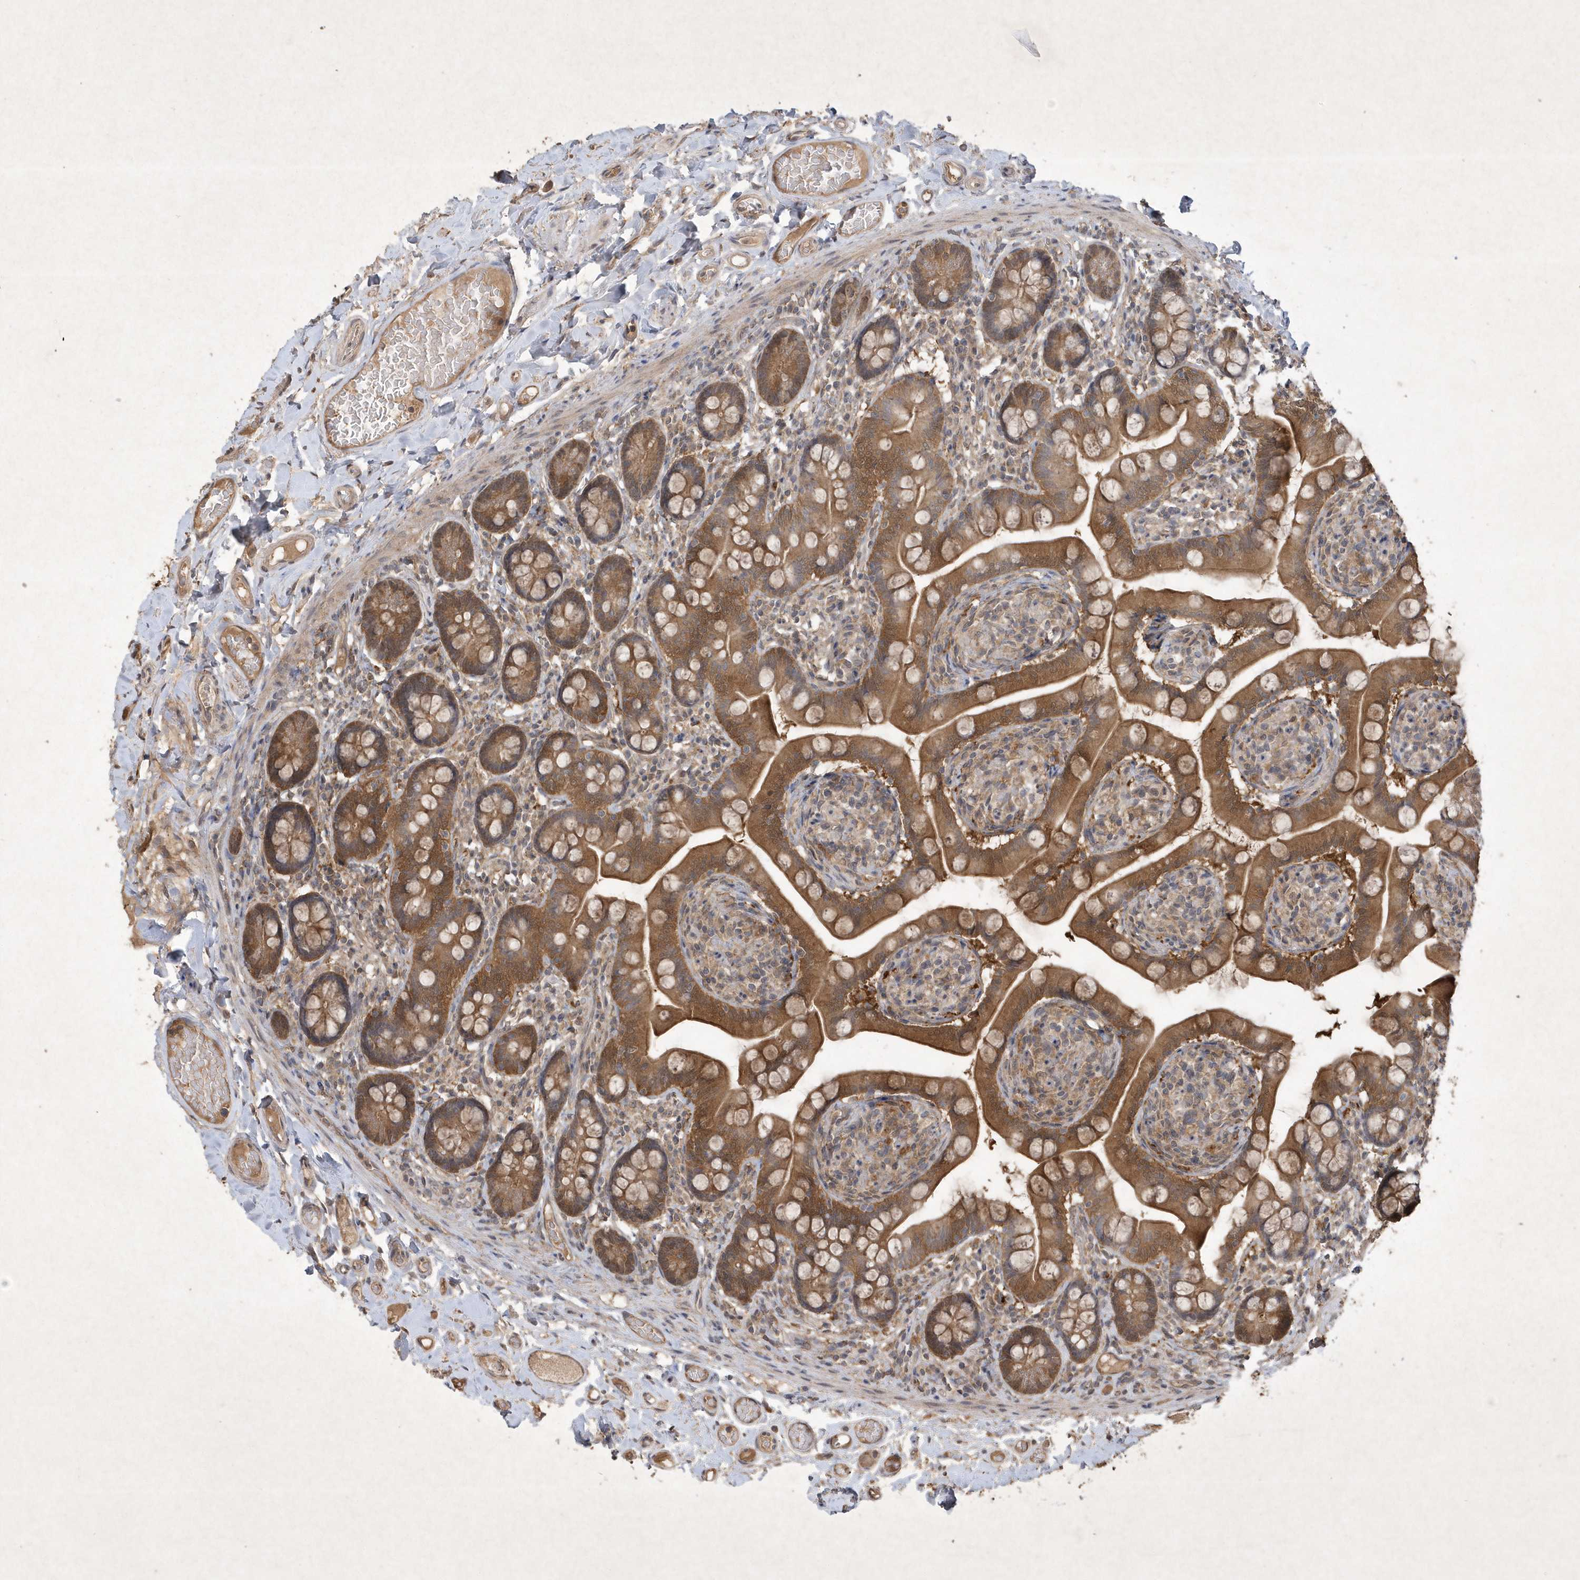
{"staining": {"intensity": "moderate", "quantity": ">75%", "location": "cytoplasmic/membranous"}, "tissue": "small intestine", "cell_type": "Glandular cells", "image_type": "normal", "snomed": [{"axis": "morphology", "description": "Normal tissue, NOS"}, {"axis": "topography", "description": "Small intestine"}], "caption": "Immunohistochemical staining of normal human small intestine exhibits moderate cytoplasmic/membranous protein staining in approximately >75% of glandular cells. Nuclei are stained in blue.", "gene": "AKR7A2", "patient": {"sex": "female", "age": 64}}